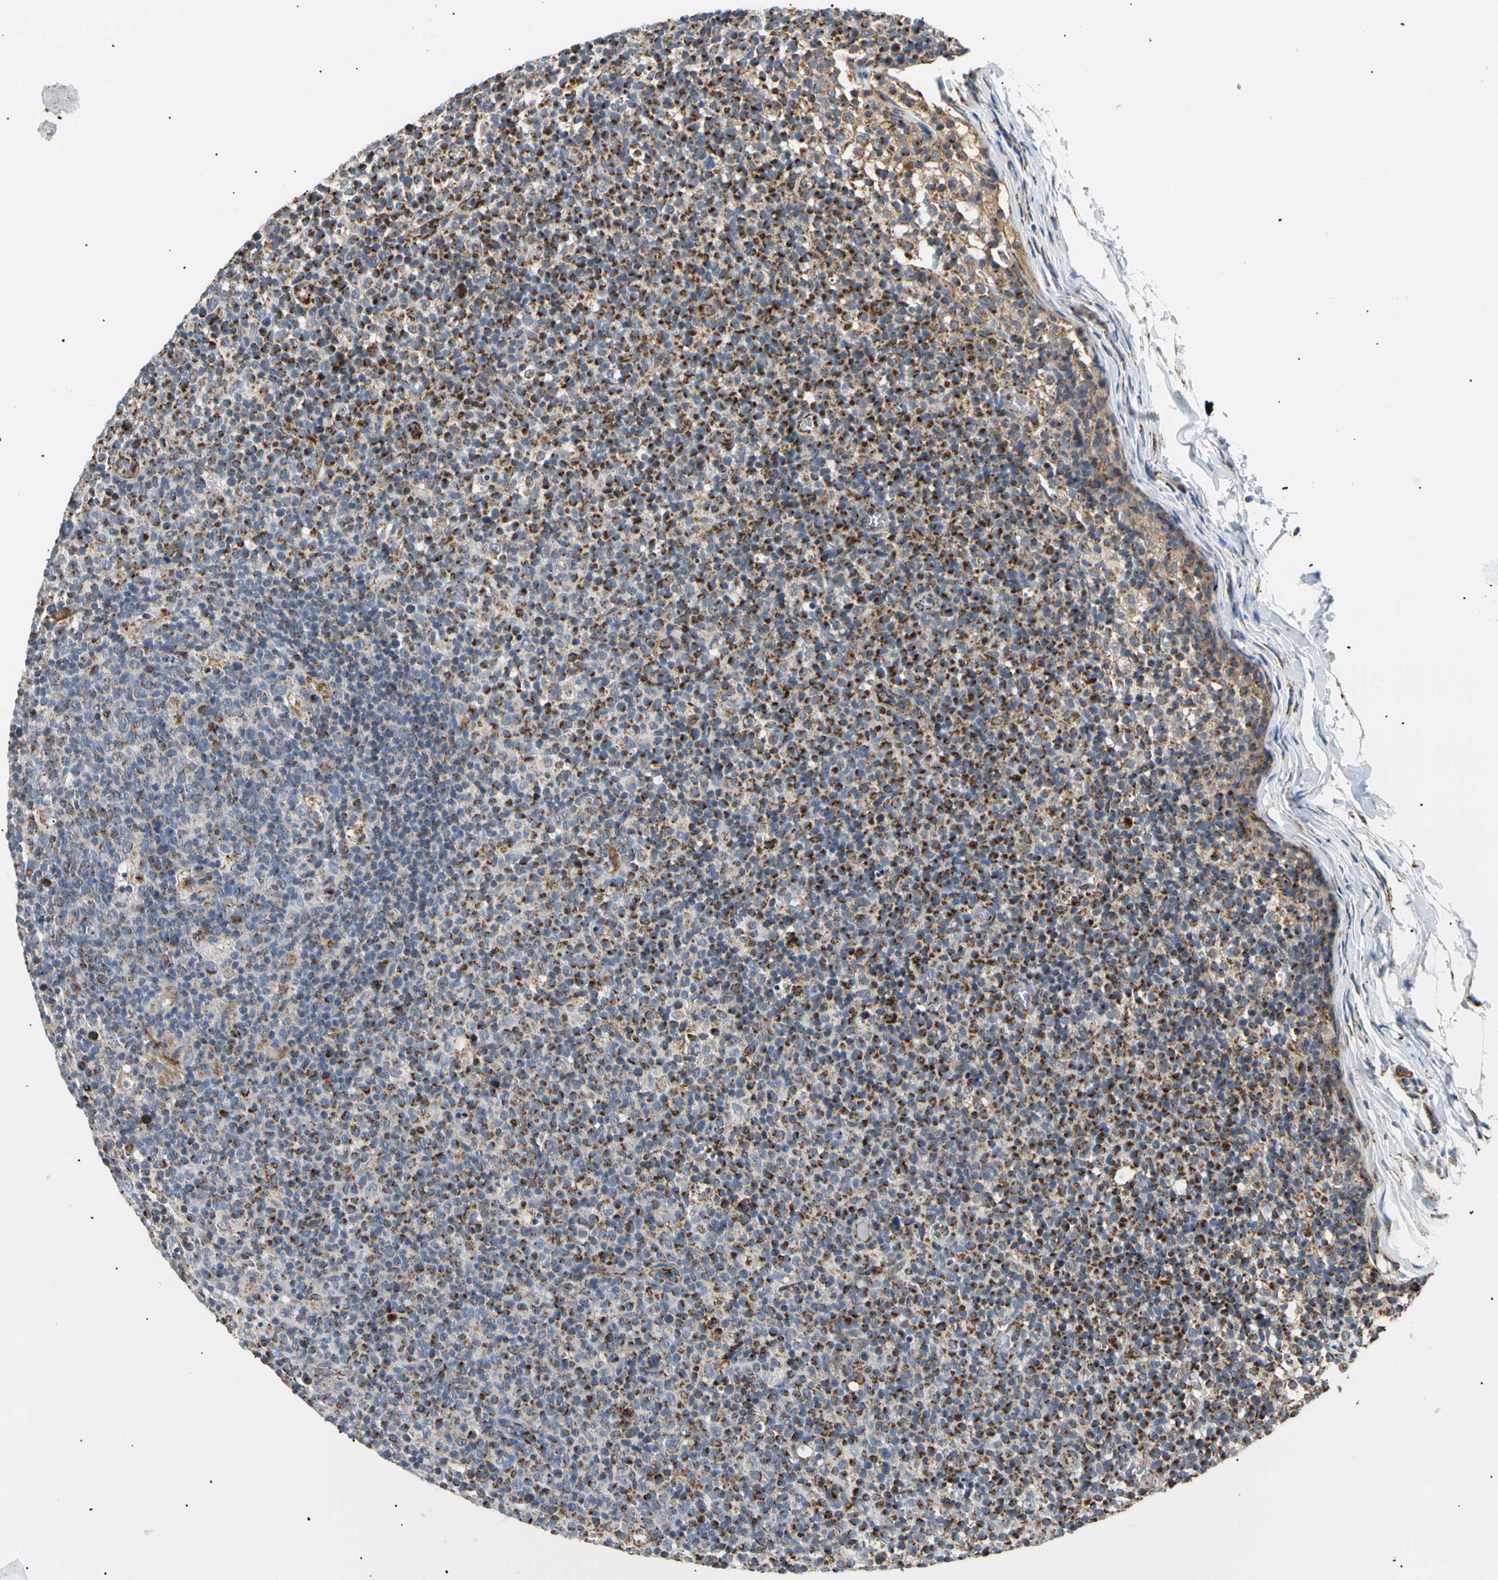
{"staining": {"intensity": "strong", "quantity": "<25%", "location": "cytoplasmic/membranous"}, "tissue": "lymph node", "cell_type": "Germinal center cells", "image_type": "normal", "snomed": [{"axis": "morphology", "description": "Normal tissue, NOS"}, {"axis": "morphology", "description": "Inflammation, NOS"}, {"axis": "topography", "description": "Lymph node"}], "caption": "Lymph node stained for a protein (brown) exhibits strong cytoplasmic/membranous positive expression in about <25% of germinal center cells.", "gene": "ACAT1", "patient": {"sex": "male", "age": 55}}